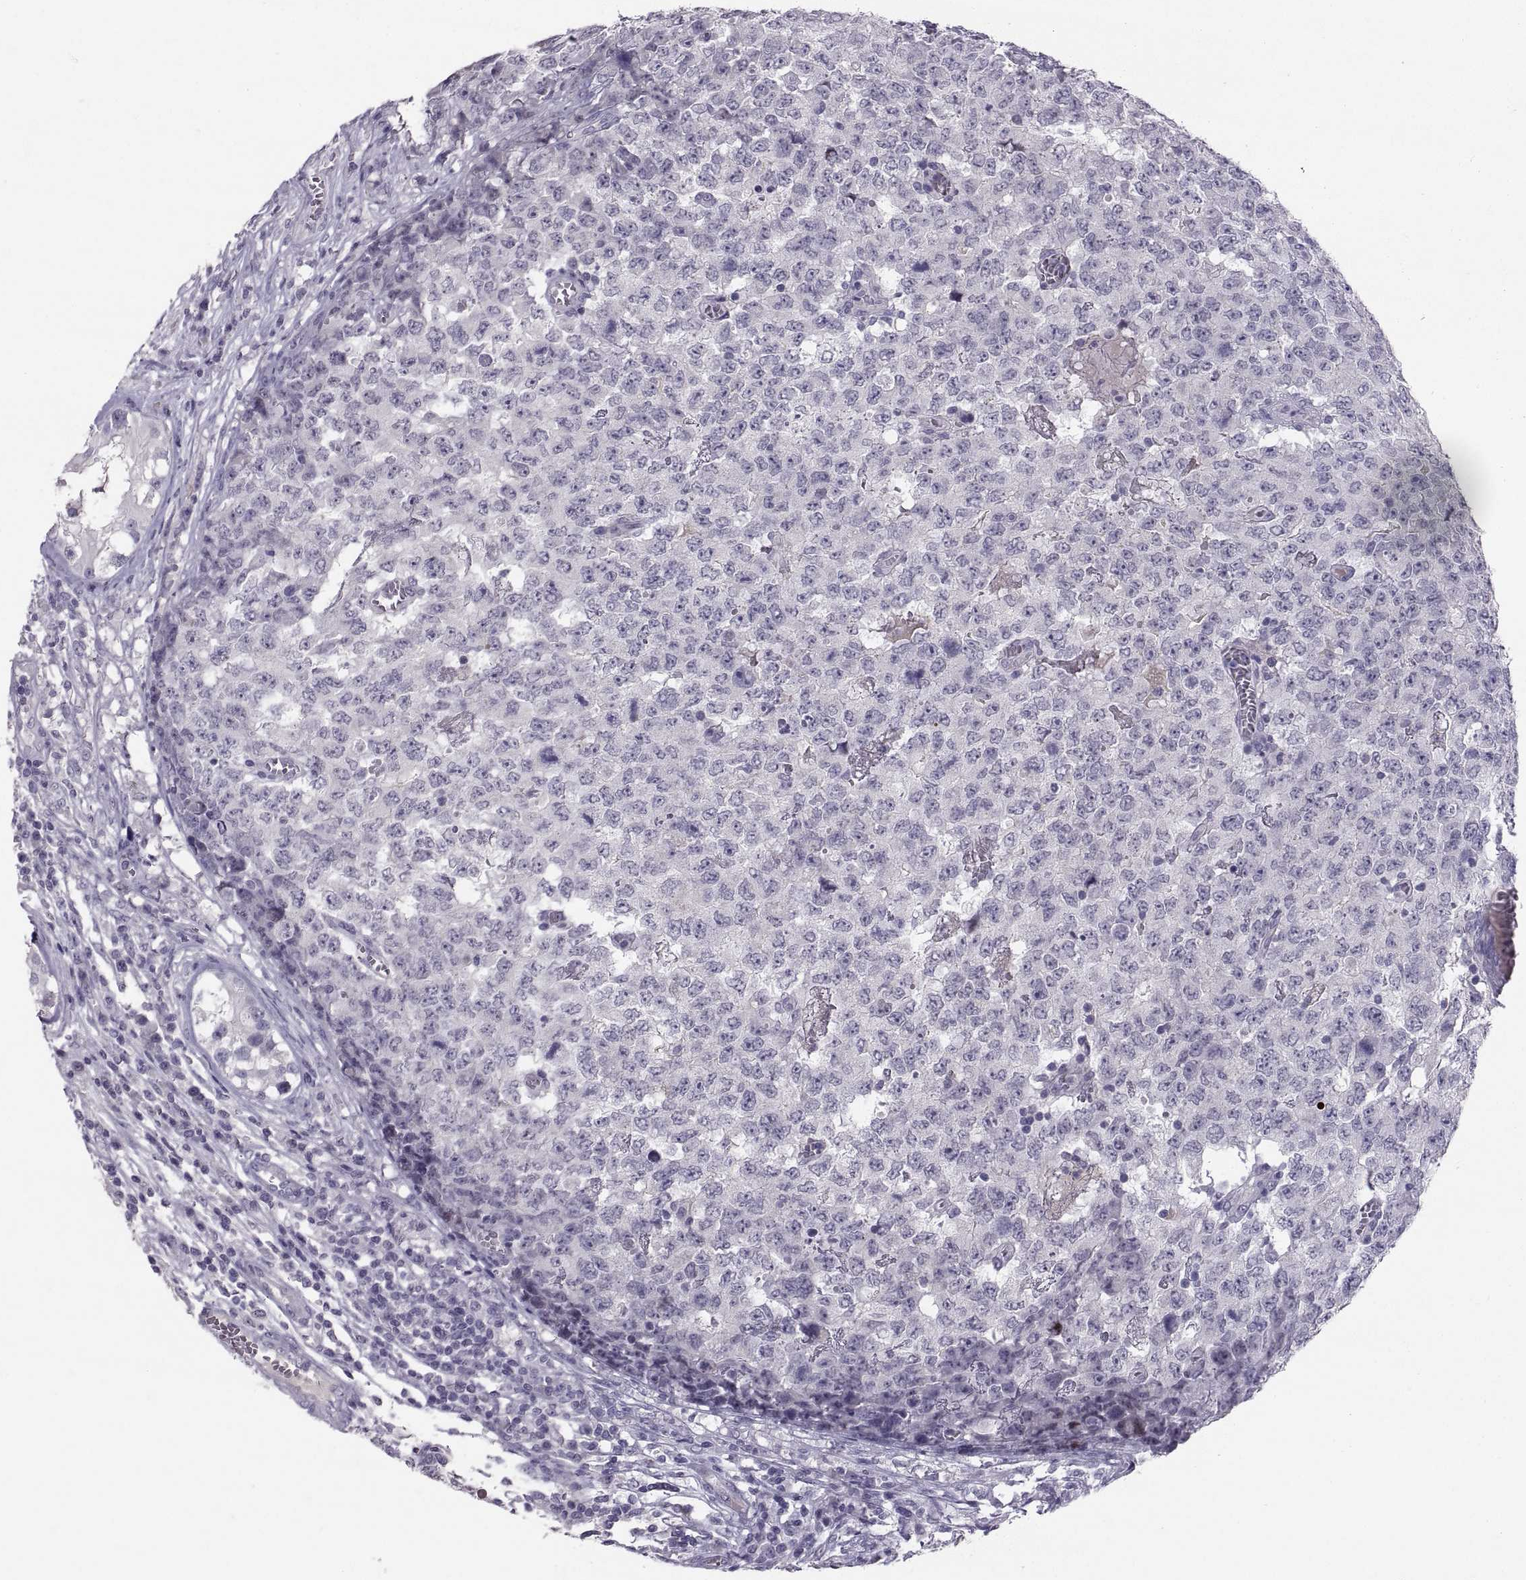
{"staining": {"intensity": "negative", "quantity": "none", "location": "none"}, "tissue": "testis cancer", "cell_type": "Tumor cells", "image_type": "cancer", "snomed": [{"axis": "morphology", "description": "Carcinoma, Embryonal, NOS"}, {"axis": "topography", "description": "Testis"}], "caption": "The image displays no staining of tumor cells in testis cancer. The staining is performed using DAB brown chromogen with nuclei counter-stained in using hematoxylin.", "gene": "PTN", "patient": {"sex": "male", "age": 23}}